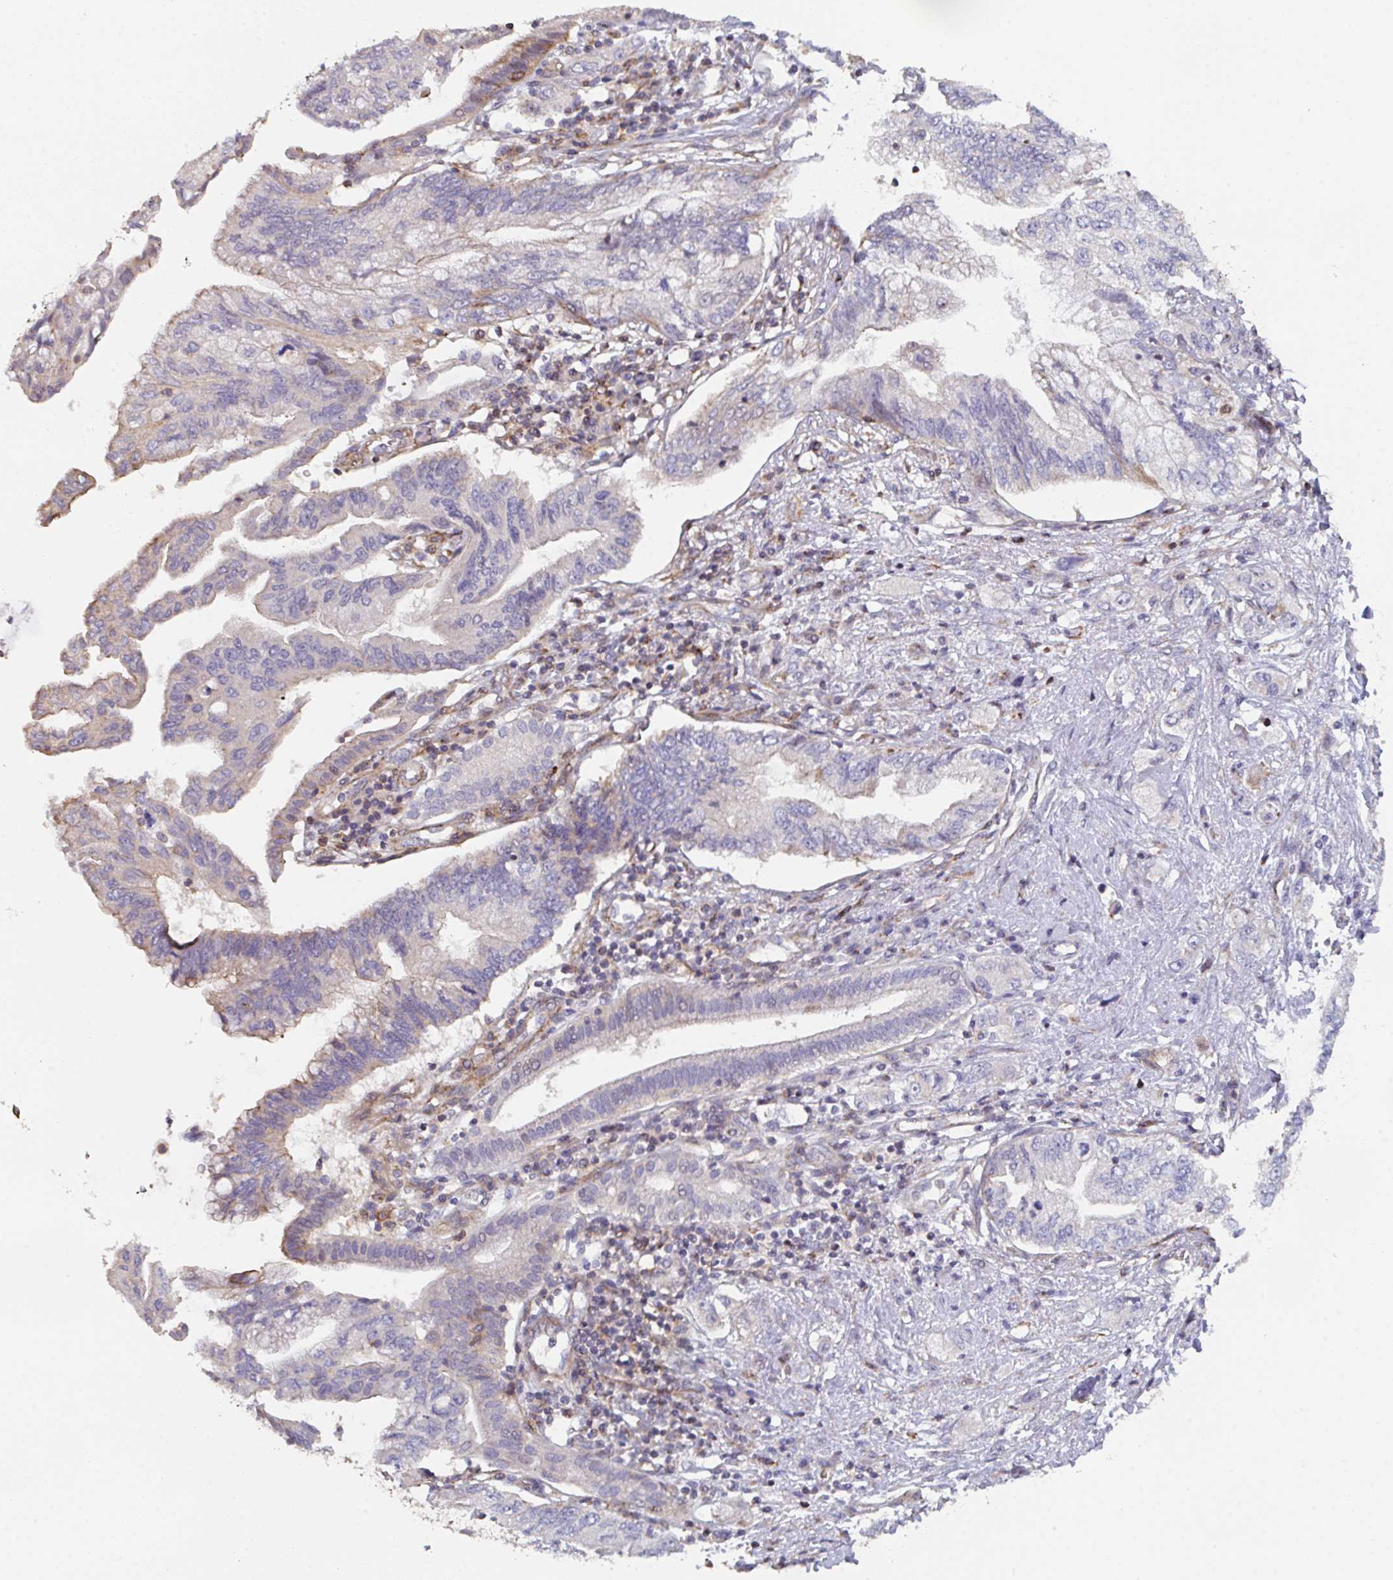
{"staining": {"intensity": "weak", "quantity": "<25%", "location": "cytoplasmic/membranous"}, "tissue": "pancreatic cancer", "cell_type": "Tumor cells", "image_type": "cancer", "snomed": [{"axis": "morphology", "description": "Adenocarcinoma, NOS"}, {"axis": "topography", "description": "Pancreas"}], "caption": "Protein analysis of adenocarcinoma (pancreatic) shows no significant expression in tumor cells. (Immunohistochemistry (ihc), brightfield microscopy, high magnification).", "gene": "FZD2", "patient": {"sex": "female", "age": 73}}